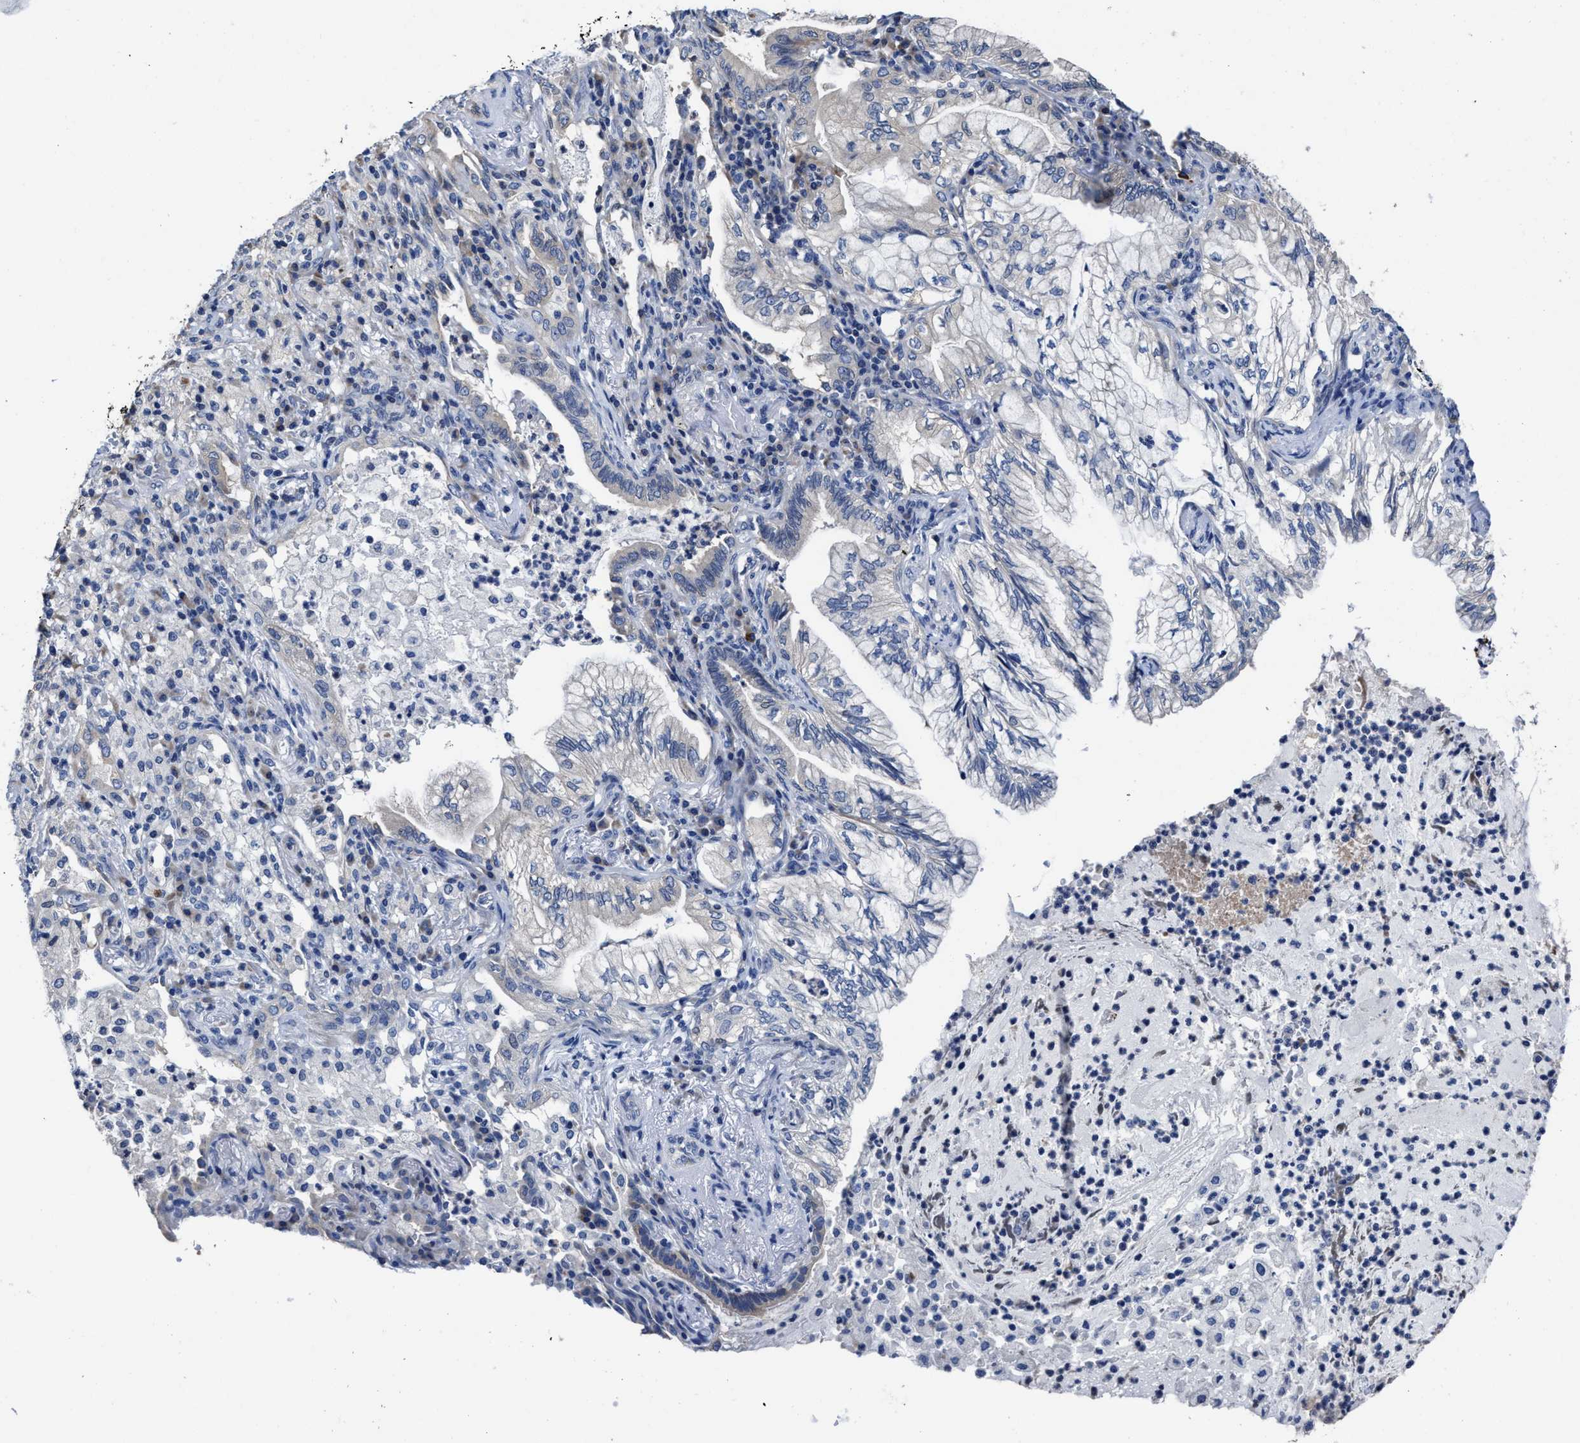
{"staining": {"intensity": "negative", "quantity": "none", "location": "none"}, "tissue": "lung cancer", "cell_type": "Tumor cells", "image_type": "cancer", "snomed": [{"axis": "morphology", "description": "Adenocarcinoma, NOS"}, {"axis": "topography", "description": "Lung"}], "caption": "This is an IHC histopathology image of lung cancer. There is no staining in tumor cells.", "gene": "HOOK1", "patient": {"sex": "female", "age": 70}}